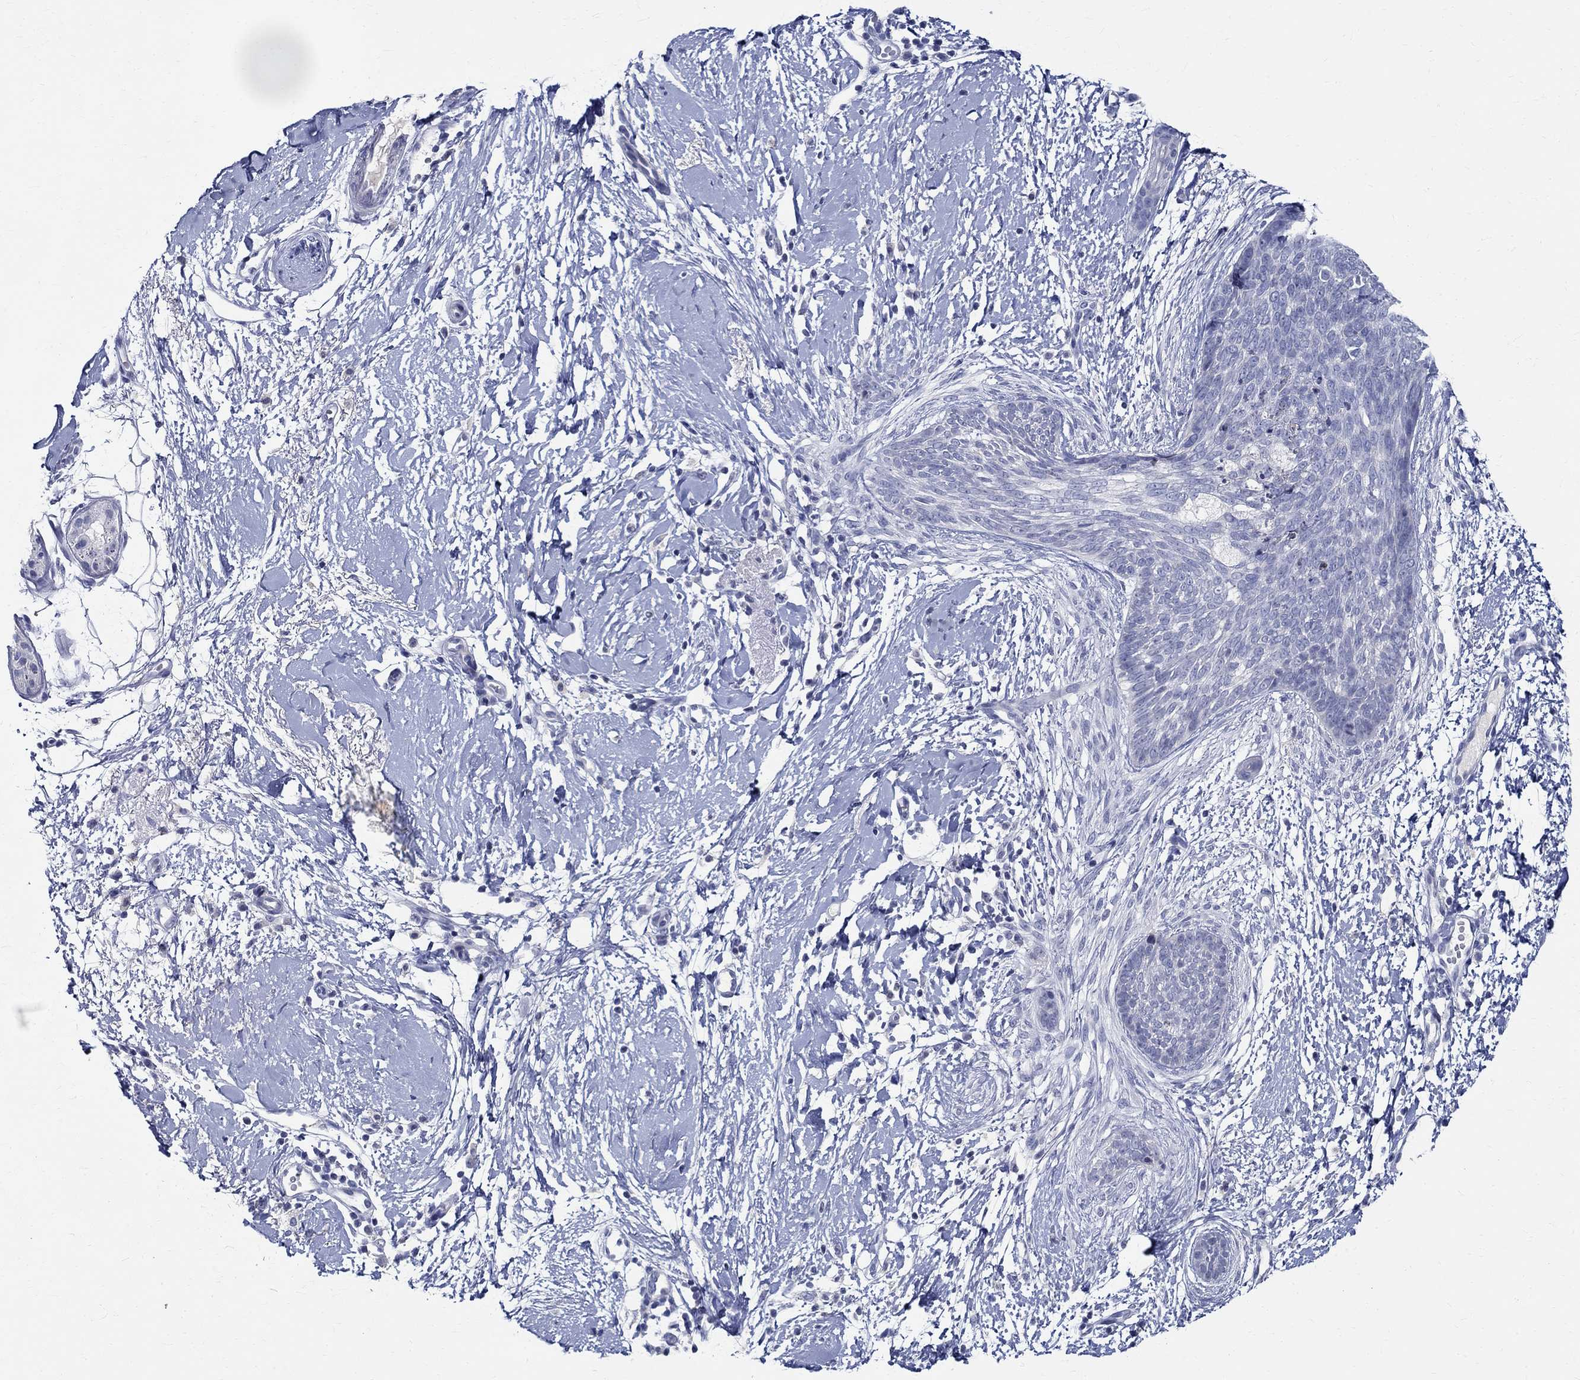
{"staining": {"intensity": "negative", "quantity": "none", "location": "none"}, "tissue": "skin cancer", "cell_type": "Tumor cells", "image_type": "cancer", "snomed": [{"axis": "morphology", "description": "Normal tissue, NOS"}, {"axis": "morphology", "description": "Basal cell carcinoma"}, {"axis": "topography", "description": "Skin"}], "caption": "DAB (3,3'-diaminobenzidine) immunohistochemical staining of skin basal cell carcinoma reveals no significant positivity in tumor cells.", "gene": "CETN1", "patient": {"sex": "male", "age": 84}}